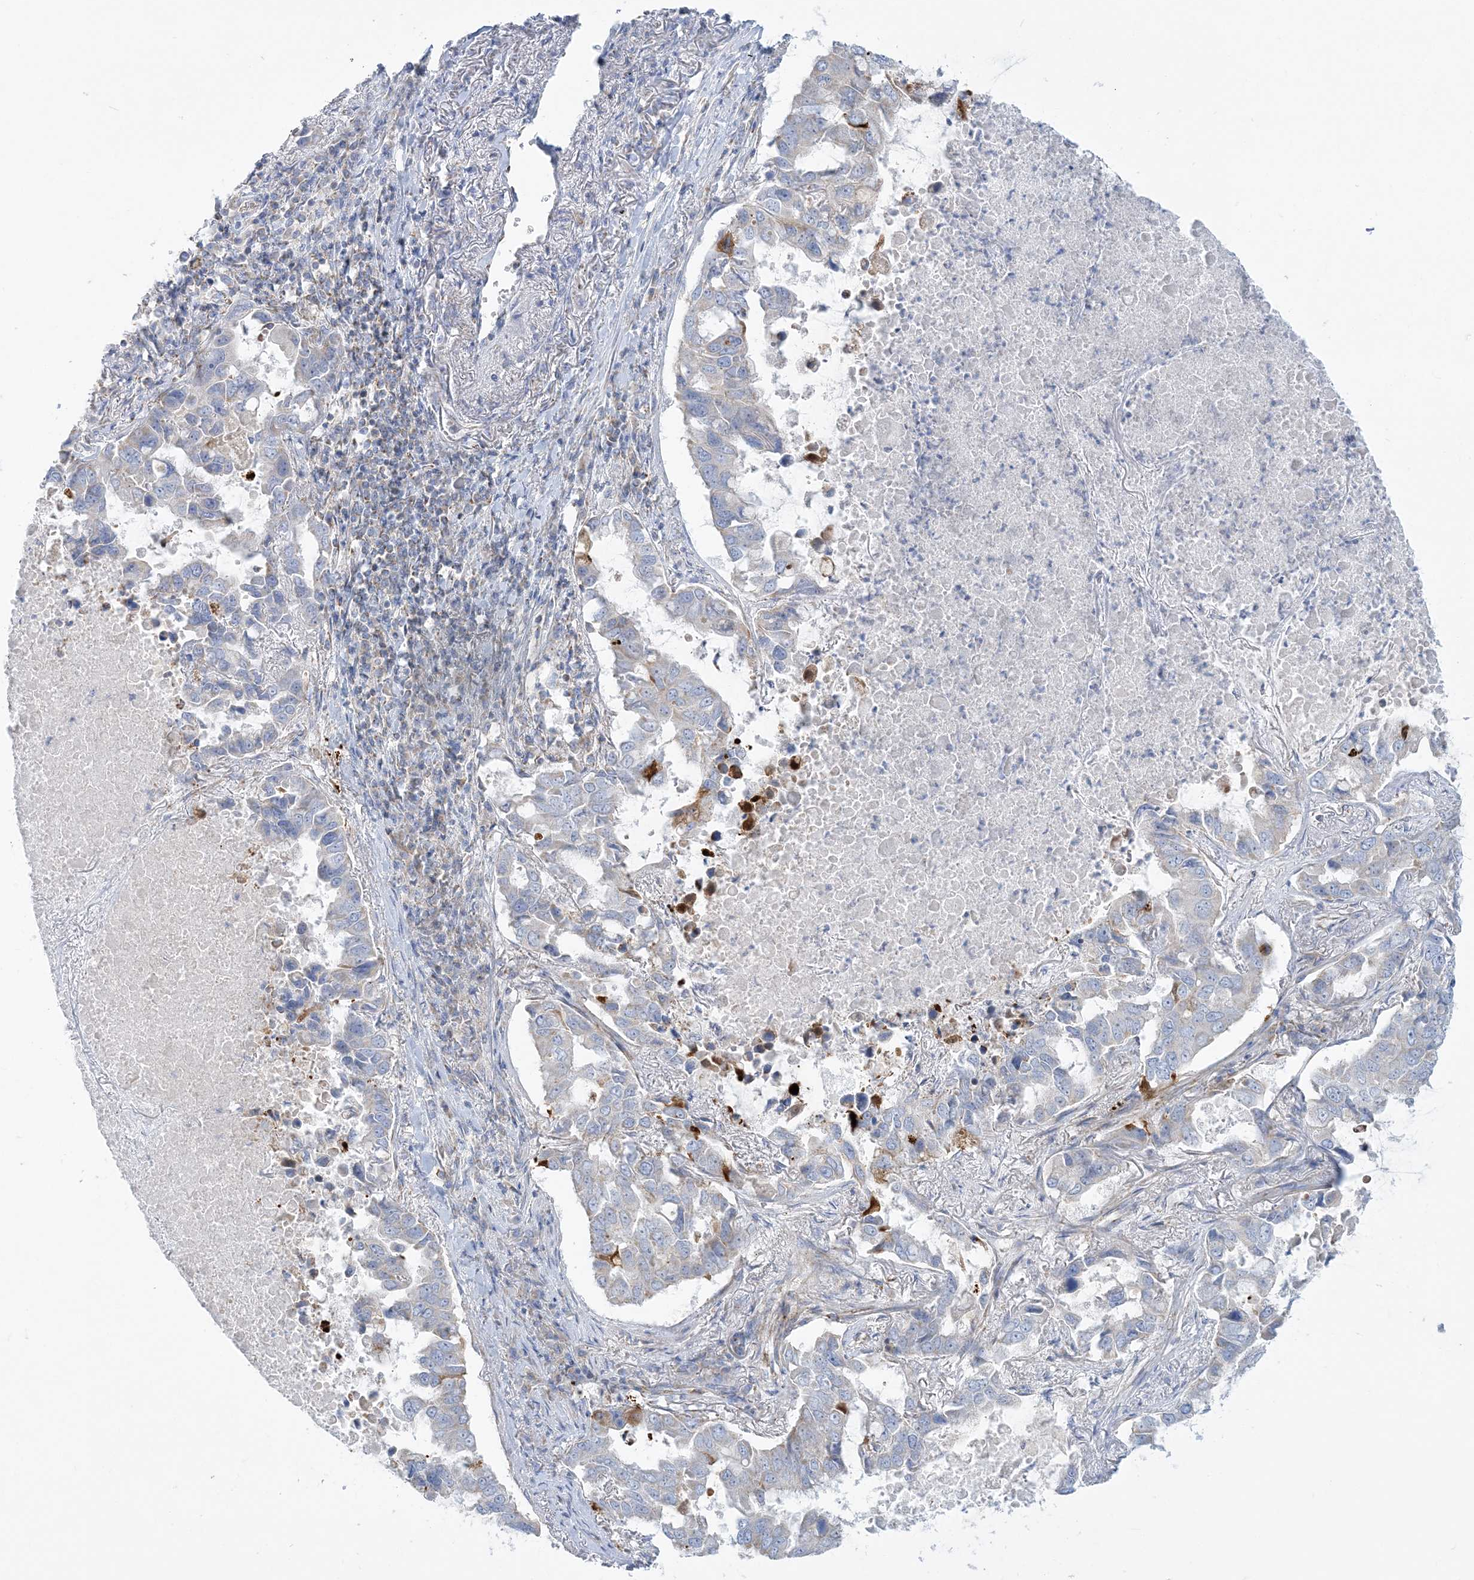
{"staining": {"intensity": "negative", "quantity": "none", "location": "none"}, "tissue": "lung cancer", "cell_type": "Tumor cells", "image_type": "cancer", "snomed": [{"axis": "morphology", "description": "Adenocarcinoma, NOS"}, {"axis": "topography", "description": "Lung"}], "caption": "Immunohistochemistry (IHC) photomicrograph of neoplastic tissue: adenocarcinoma (lung) stained with DAB exhibits no significant protein staining in tumor cells.", "gene": "TBC1D14", "patient": {"sex": "male", "age": 64}}